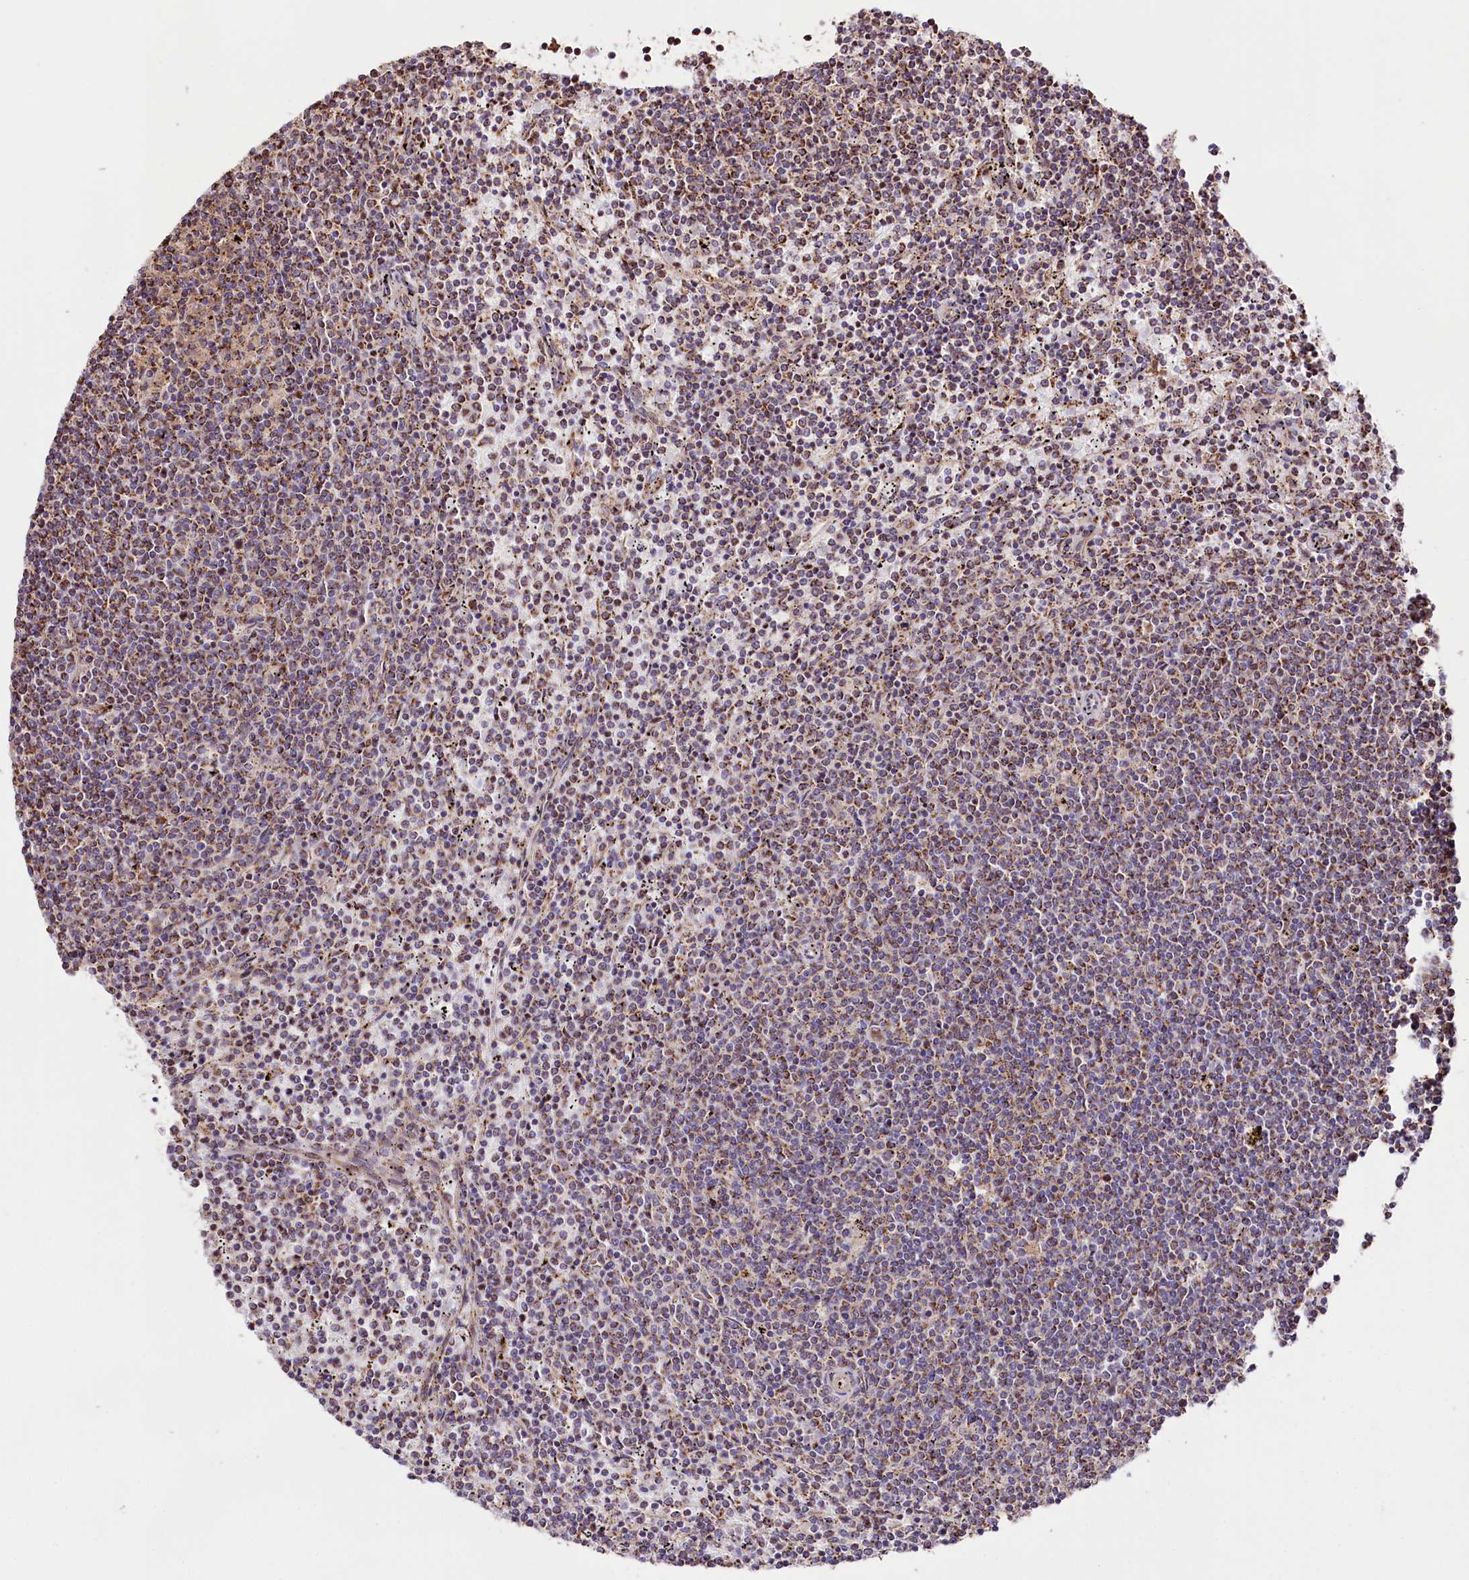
{"staining": {"intensity": "moderate", "quantity": "<25%", "location": "cytoplasmic/membranous"}, "tissue": "lymphoma", "cell_type": "Tumor cells", "image_type": "cancer", "snomed": [{"axis": "morphology", "description": "Malignant lymphoma, non-Hodgkin's type, Low grade"}, {"axis": "topography", "description": "Spleen"}], "caption": "The micrograph exhibits immunohistochemical staining of lymphoma. There is moderate cytoplasmic/membranous positivity is present in about <25% of tumor cells.", "gene": "ST7", "patient": {"sex": "female", "age": 50}}